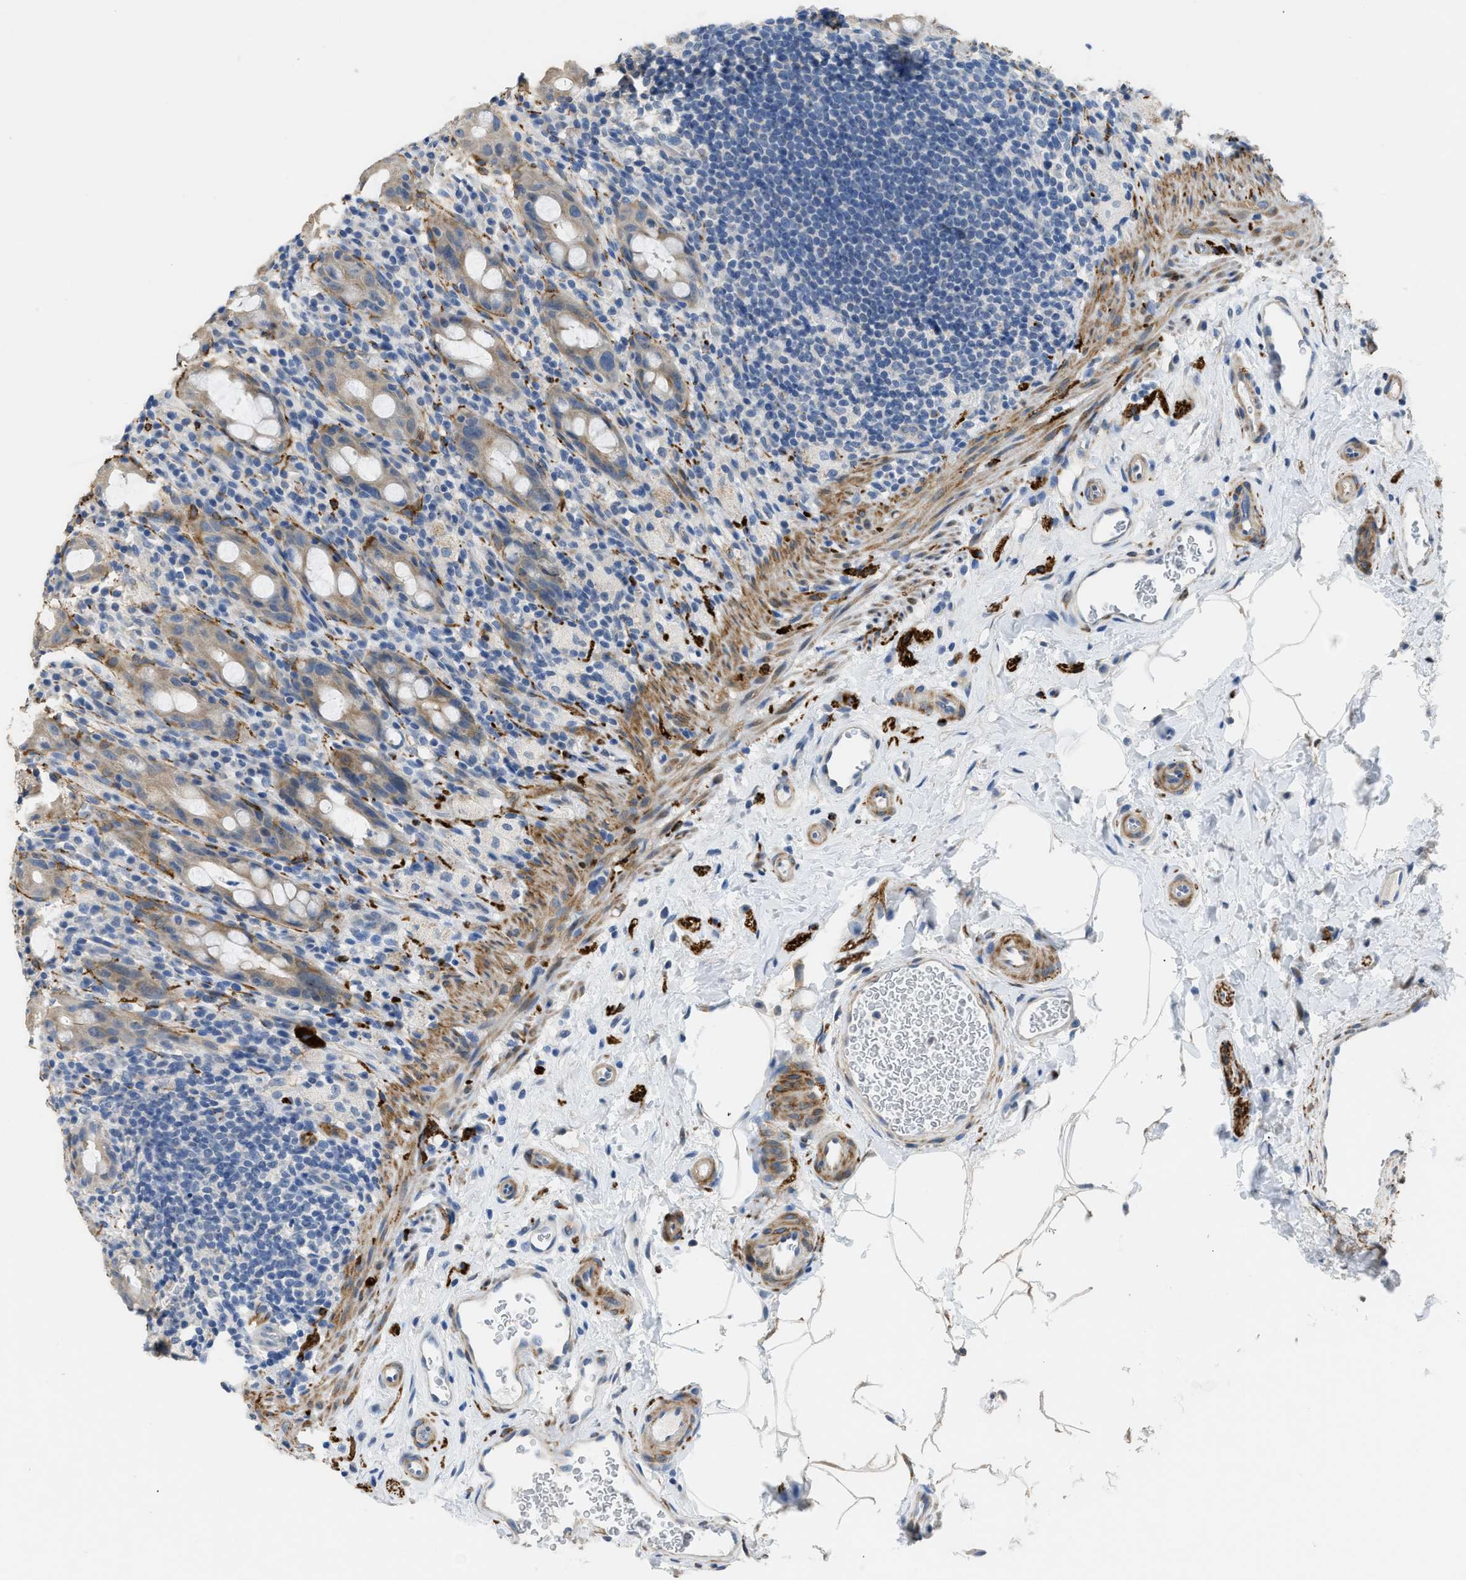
{"staining": {"intensity": "weak", "quantity": "25%-75%", "location": "cytoplasmic/membranous"}, "tissue": "rectum", "cell_type": "Glandular cells", "image_type": "normal", "snomed": [{"axis": "morphology", "description": "Normal tissue, NOS"}, {"axis": "topography", "description": "Rectum"}], "caption": "Normal rectum demonstrates weak cytoplasmic/membranous expression in about 25%-75% of glandular cells.", "gene": "ZSWIM5", "patient": {"sex": "male", "age": 44}}